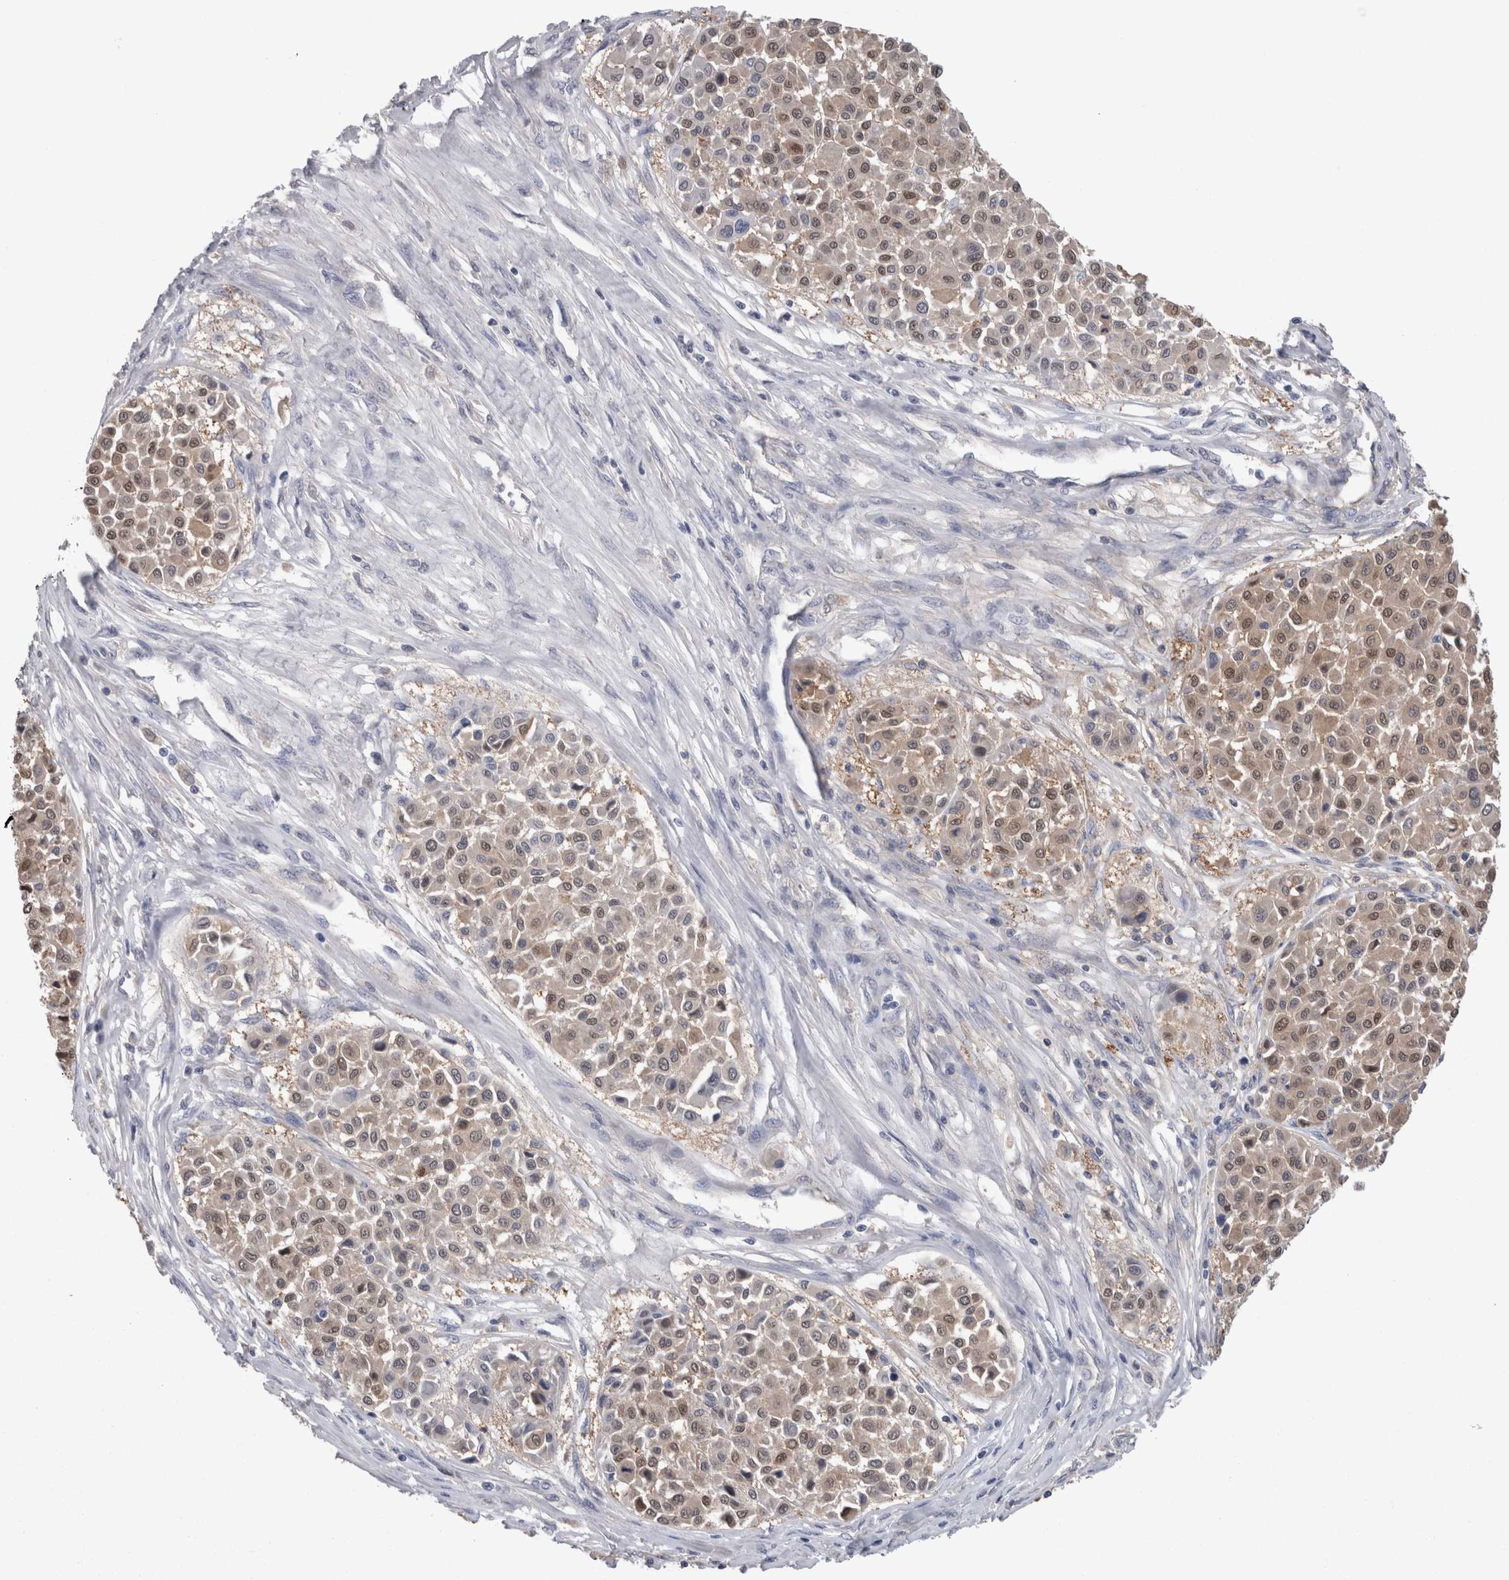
{"staining": {"intensity": "weak", "quantity": ">75%", "location": "cytoplasmic/membranous,nuclear"}, "tissue": "melanoma", "cell_type": "Tumor cells", "image_type": "cancer", "snomed": [{"axis": "morphology", "description": "Malignant melanoma, Metastatic site"}, {"axis": "topography", "description": "Soft tissue"}], "caption": "Melanoma tissue demonstrates weak cytoplasmic/membranous and nuclear staining in approximately >75% of tumor cells, visualized by immunohistochemistry.", "gene": "CA8", "patient": {"sex": "male", "age": 41}}